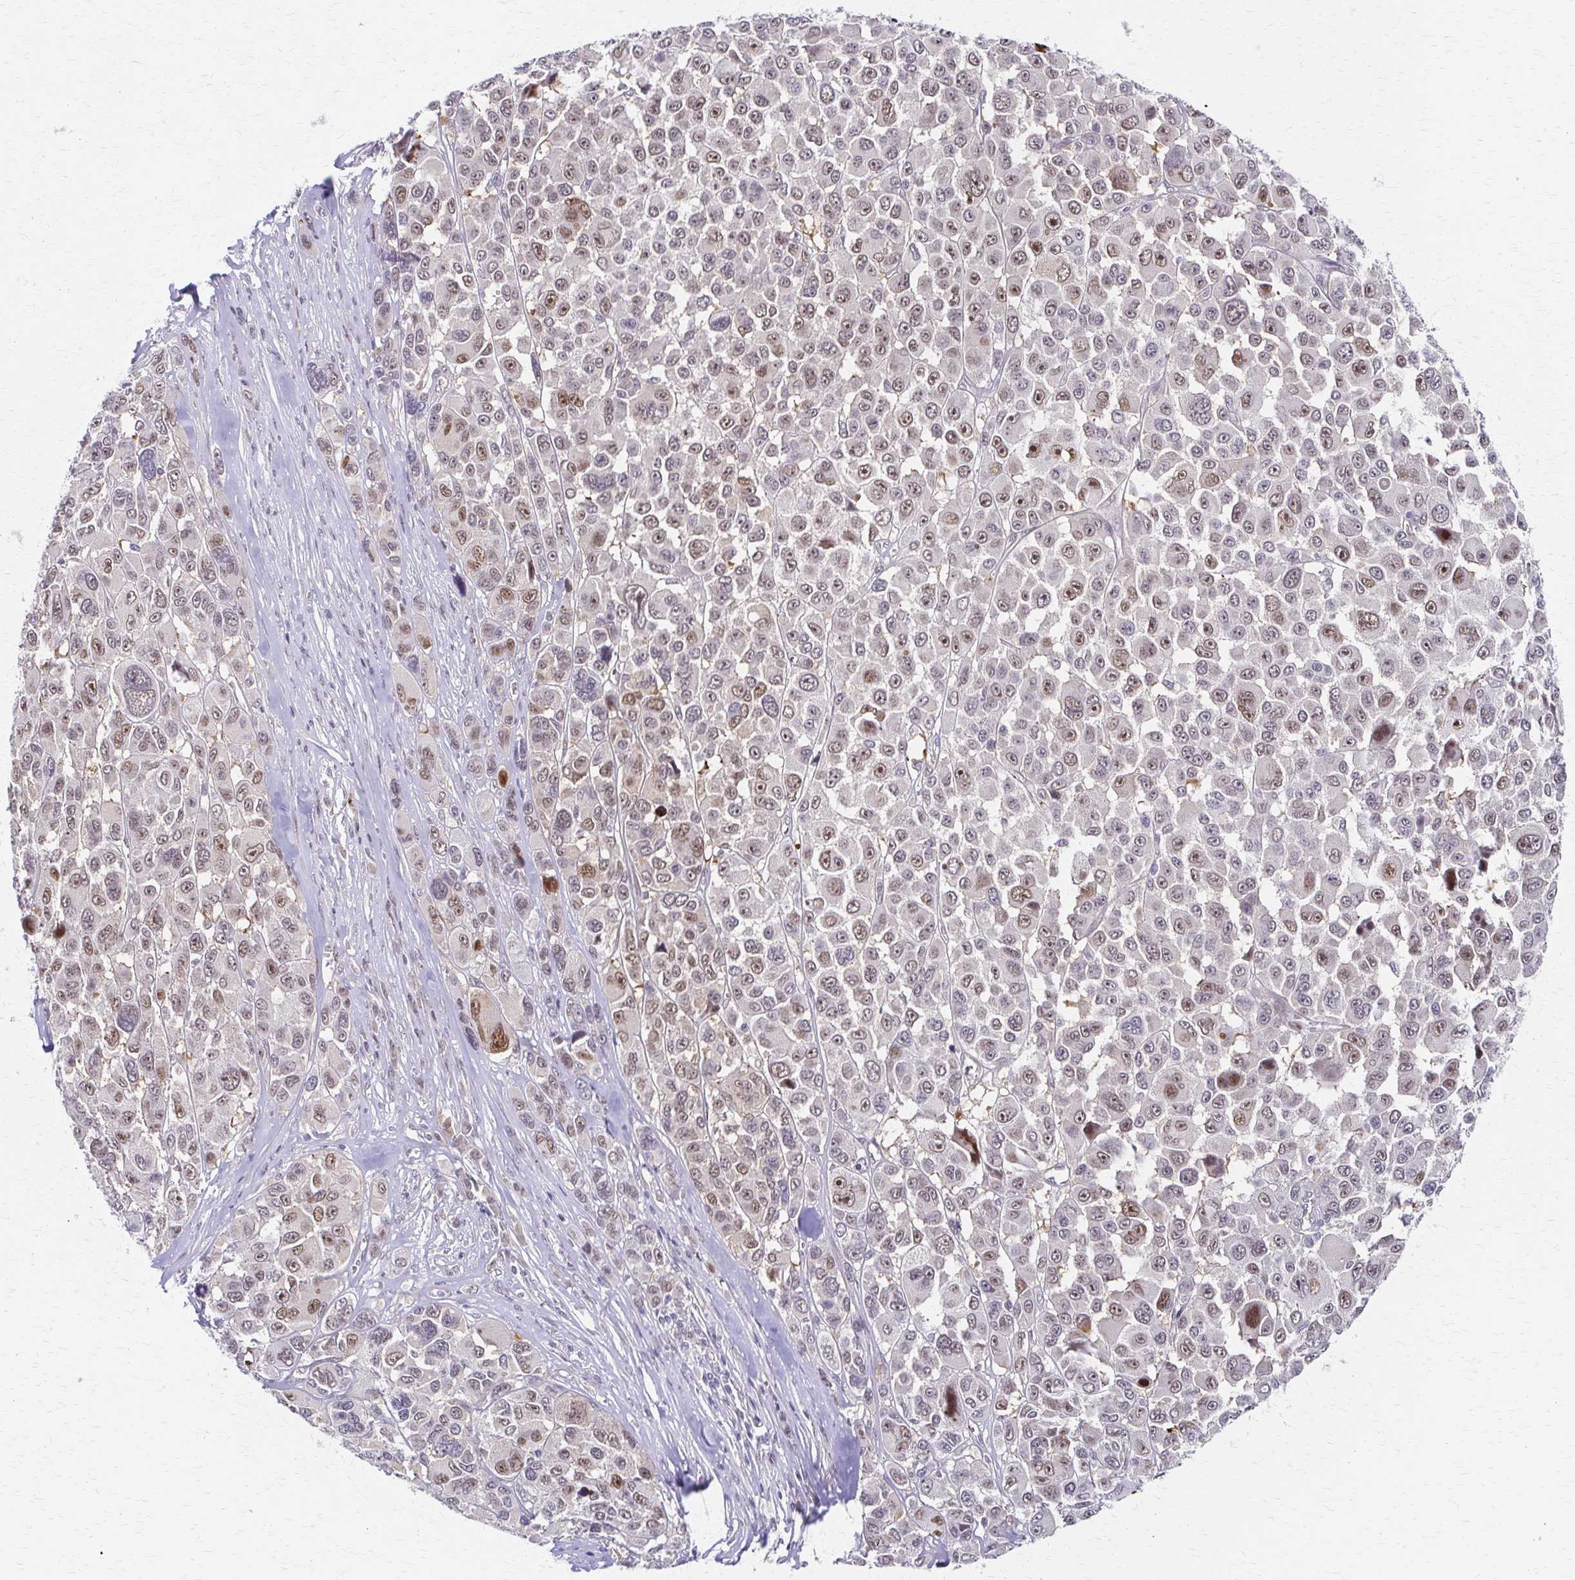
{"staining": {"intensity": "weak", "quantity": ">75%", "location": "nuclear"}, "tissue": "melanoma", "cell_type": "Tumor cells", "image_type": "cancer", "snomed": [{"axis": "morphology", "description": "Malignant melanoma, NOS"}, {"axis": "topography", "description": "Skin"}], "caption": "Melanoma stained for a protein (brown) demonstrates weak nuclear positive positivity in about >75% of tumor cells.", "gene": "PSMD7", "patient": {"sex": "female", "age": 66}}